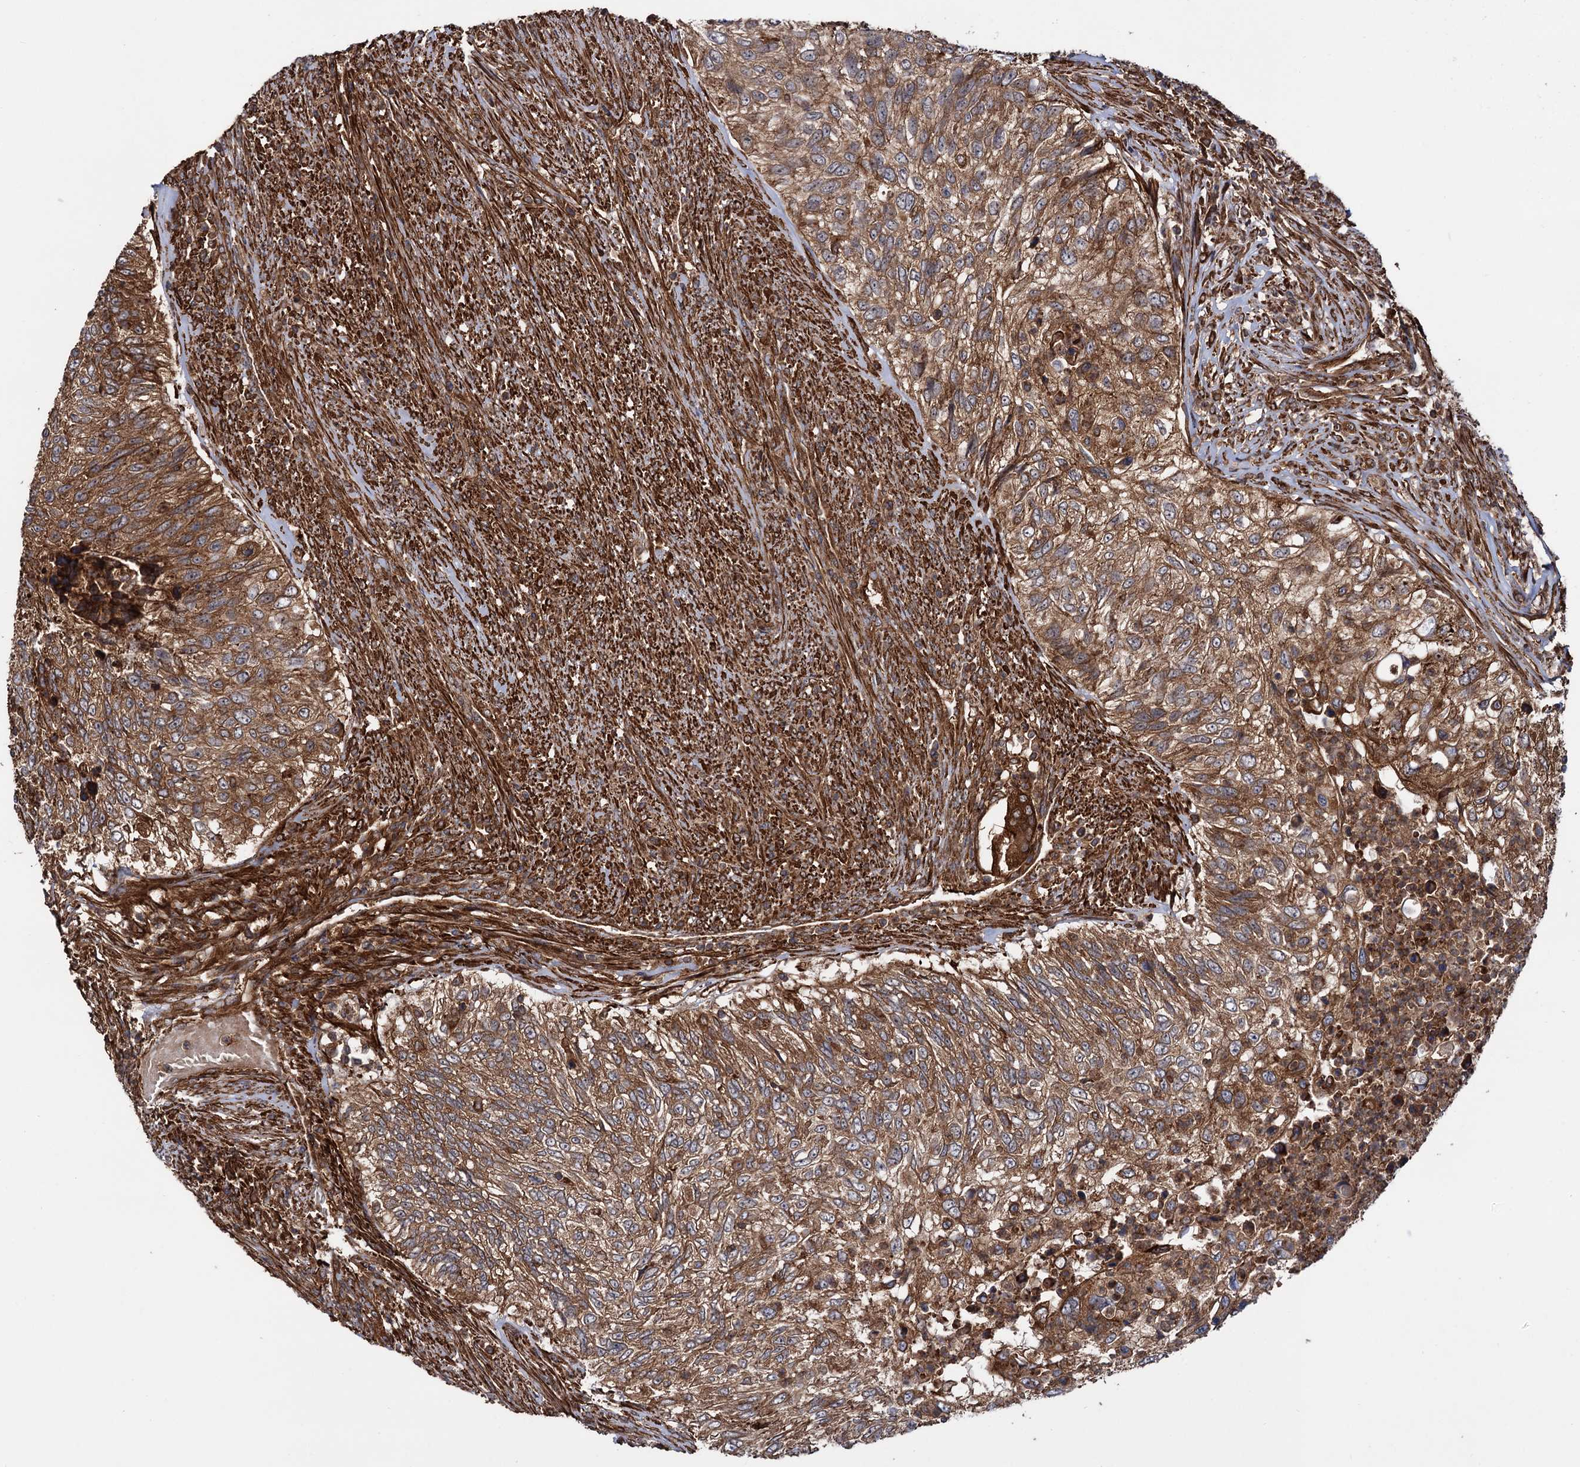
{"staining": {"intensity": "moderate", "quantity": ">75%", "location": "cytoplasmic/membranous"}, "tissue": "urothelial cancer", "cell_type": "Tumor cells", "image_type": "cancer", "snomed": [{"axis": "morphology", "description": "Urothelial carcinoma, High grade"}, {"axis": "topography", "description": "Urinary bladder"}], "caption": "Immunohistochemical staining of human urothelial cancer shows medium levels of moderate cytoplasmic/membranous staining in approximately >75% of tumor cells. (DAB IHC with brightfield microscopy, high magnification).", "gene": "ATP8B4", "patient": {"sex": "female", "age": 60}}